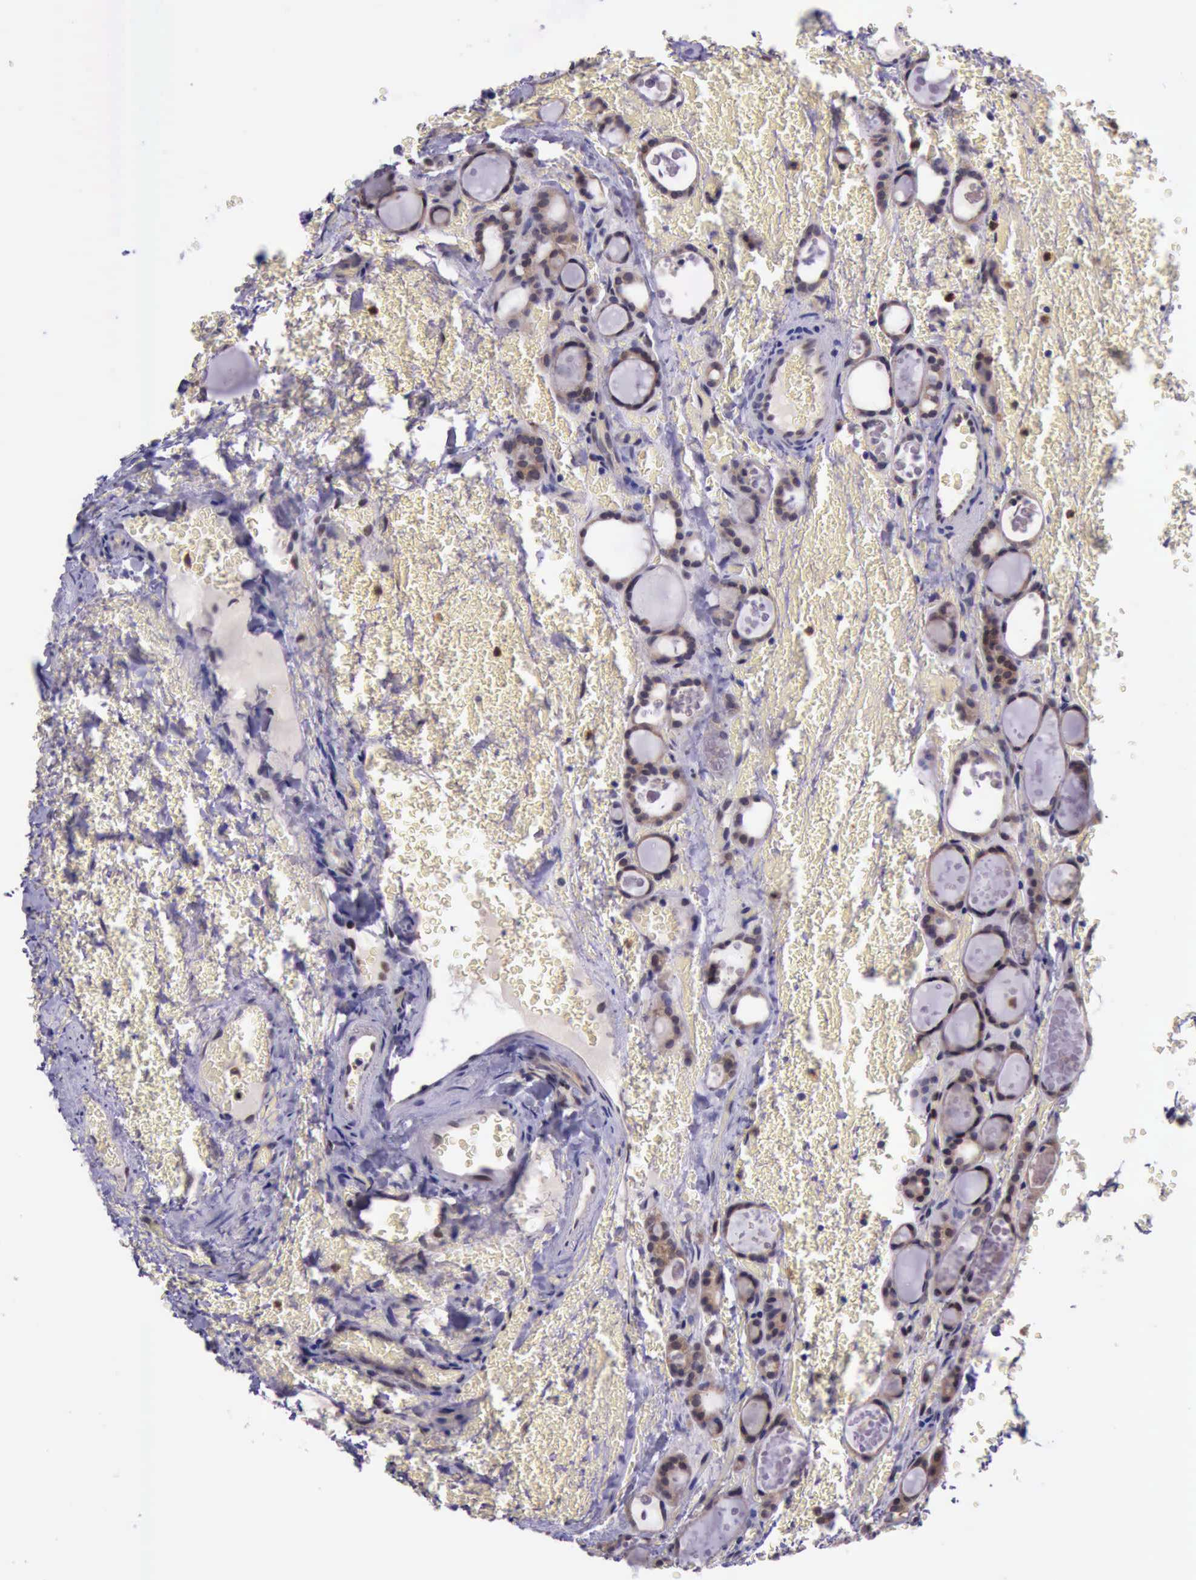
{"staining": {"intensity": "weak", "quantity": ">75%", "location": "cytoplasmic/membranous"}, "tissue": "thyroid cancer", "cell_type": "Tumor cells", "image_type": "cancer", "snomed": [{"axis": "morphology", "description": "Follicular adenoma carcinoma, NOS"}, {"axis": "topography", "description": "Thyroid gland"}], "caption": "Thyroid cancer stained for a protein shows weak cytoplasmic/membranous positivity in tumor cells.", "gene": "PLEK2", "patient": {"sex": "female", "age": 71}}